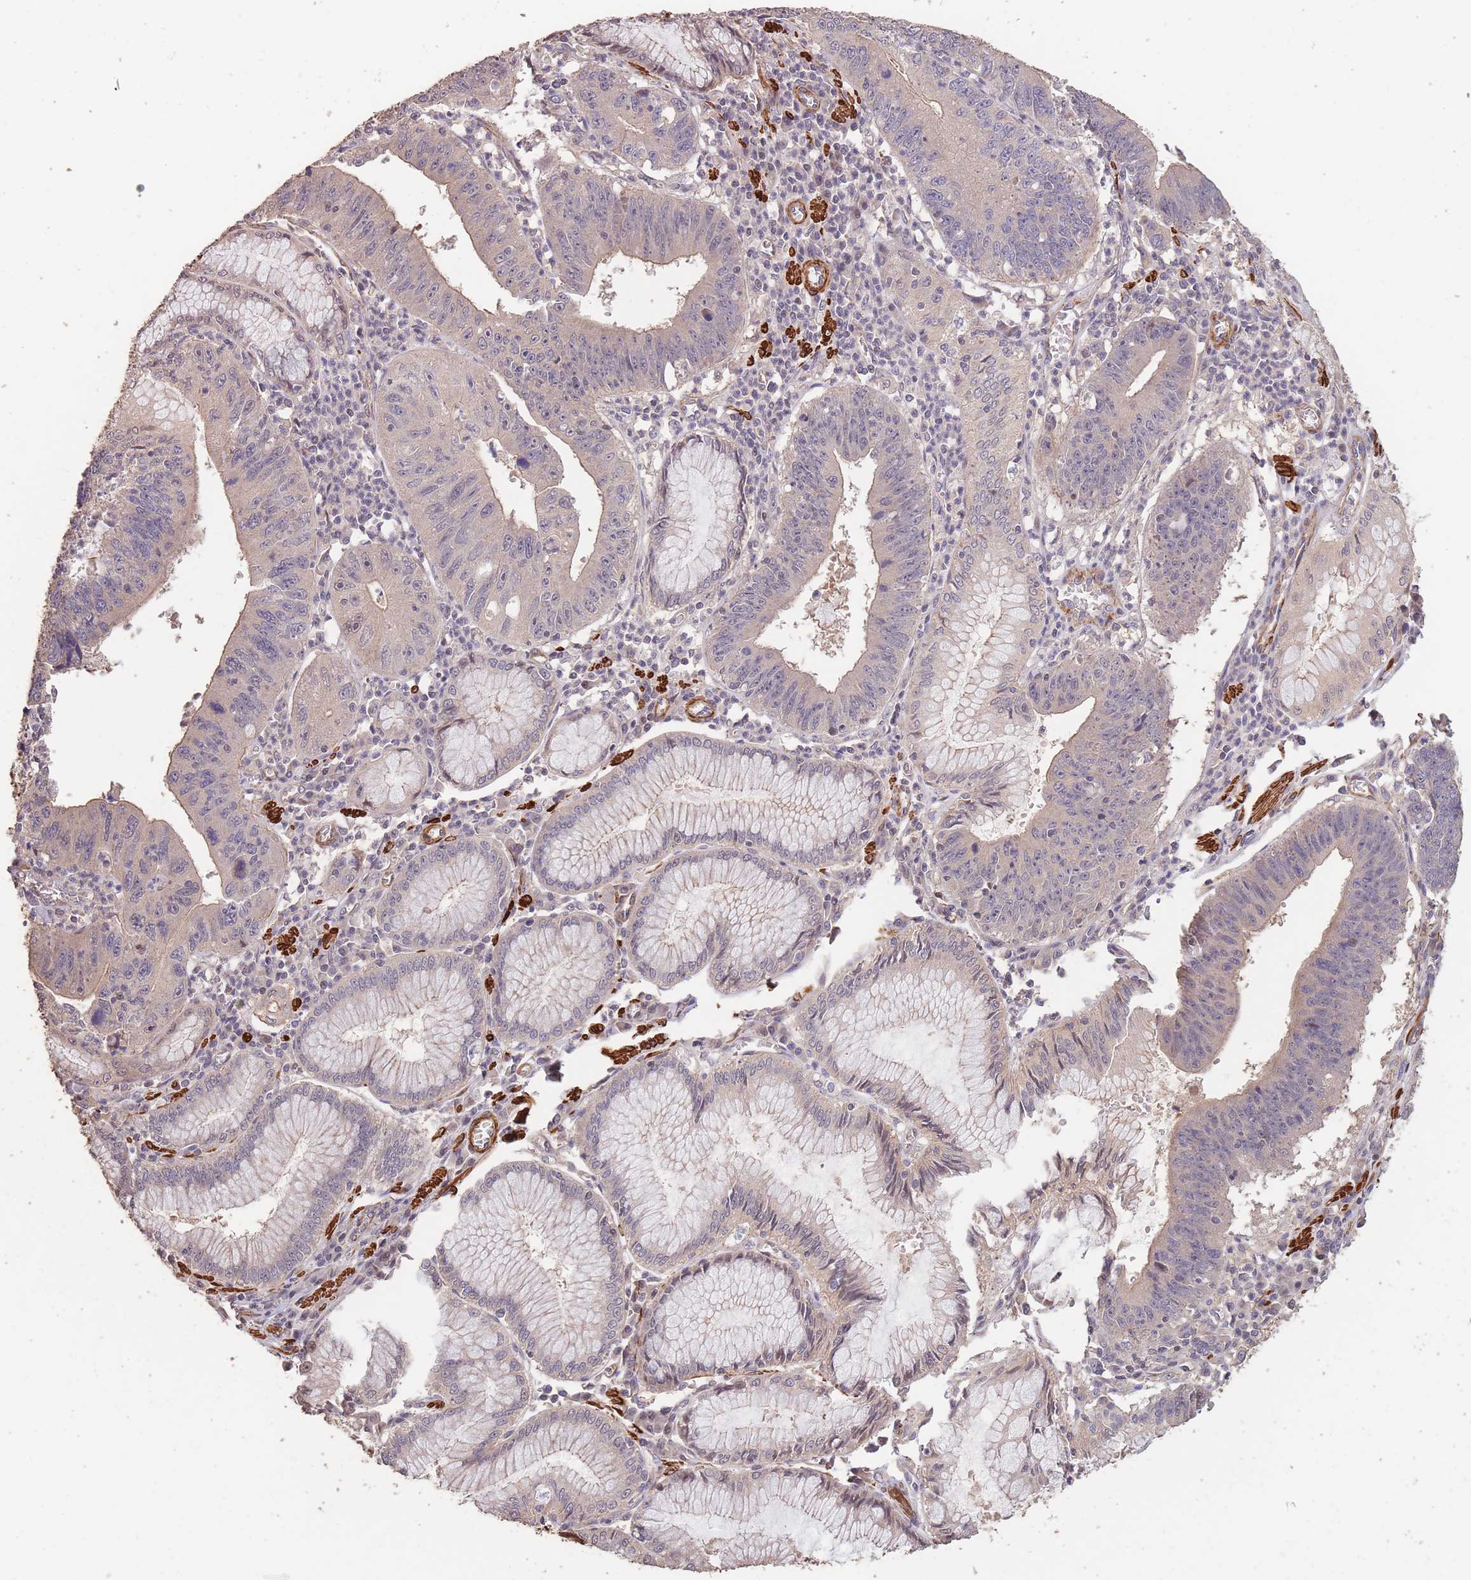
{"staining": {"intensity": "negative", "quantity": "none", "location": "none"}, "tissue": "stomach cancer", "cell_type": "Tumor cells", "image_type": "cancer", "snomed": [{"axis": "morphology", "description": "Adenocarcinoma, NOS"}, {"axis": "topography", "description": "Stomach"}], "caption": "A histopathology image of stomach cancer stained for a protein displays no brown staining in tumor cells.", "gene": "NLRC4", "patient": {"sex": "male", "age": 59}}